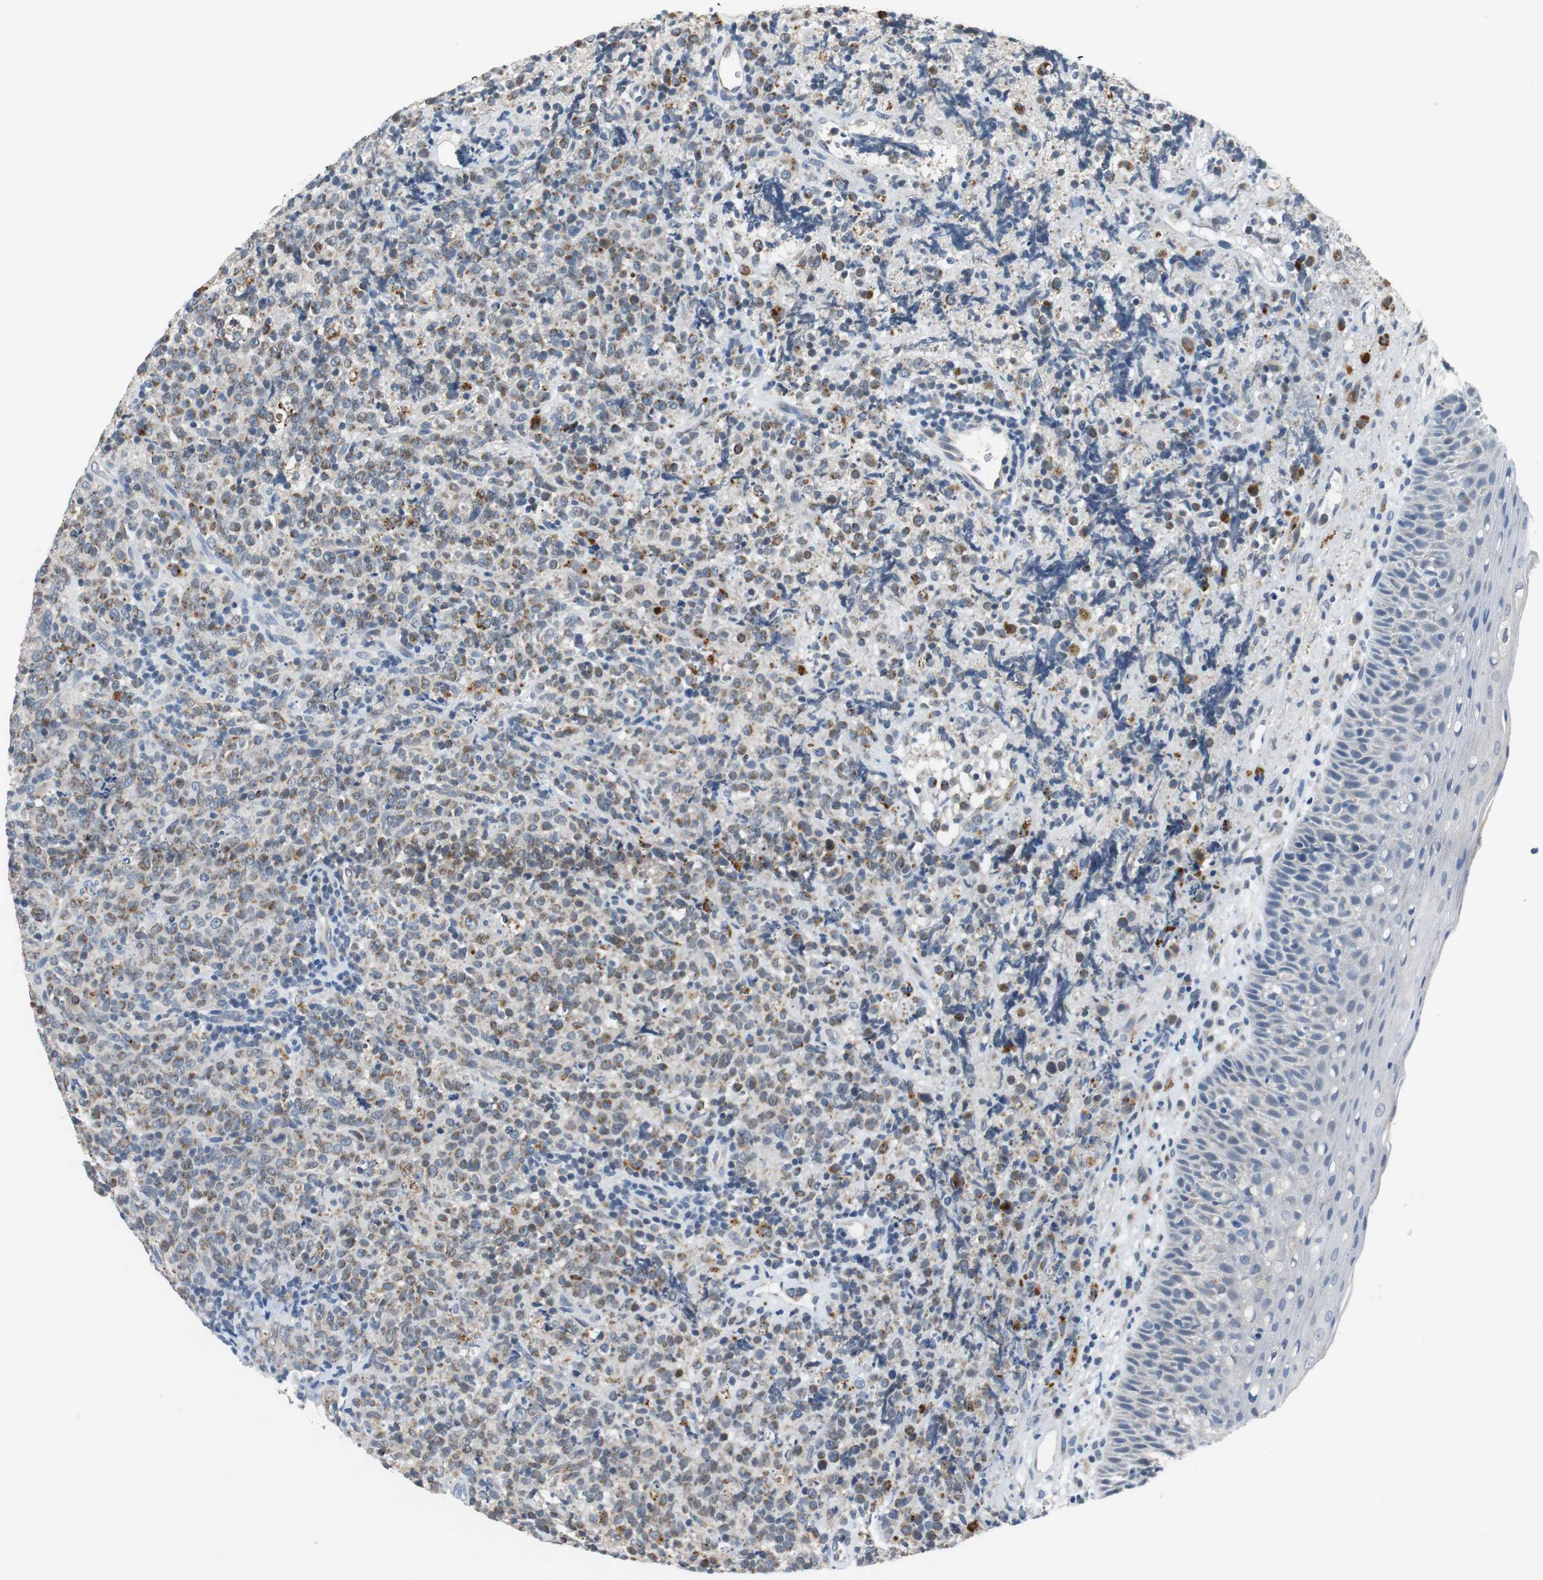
{"staining": {"intensity": "weak", "quantity": "<25%", "location": "cytoplasmic/membranous"}, "tissue": "lymphoma", "cell_type": "Tumor cells", "image_type": "cancer", "snomed": [{"axis": "morphology", "description": "Malignant lymphoma, non-Hodgkin's type, High grade"}, {"axis": "topography", "description": "Tonsil"}], "caption": "Immunohistochemistry (IHC) photomicrograph of lymphoma stained for a protein (brown), which exhibits no expression in tumor cells.", "gene": "NLGN1", "patient": {"sex": "female", "age": 36}}